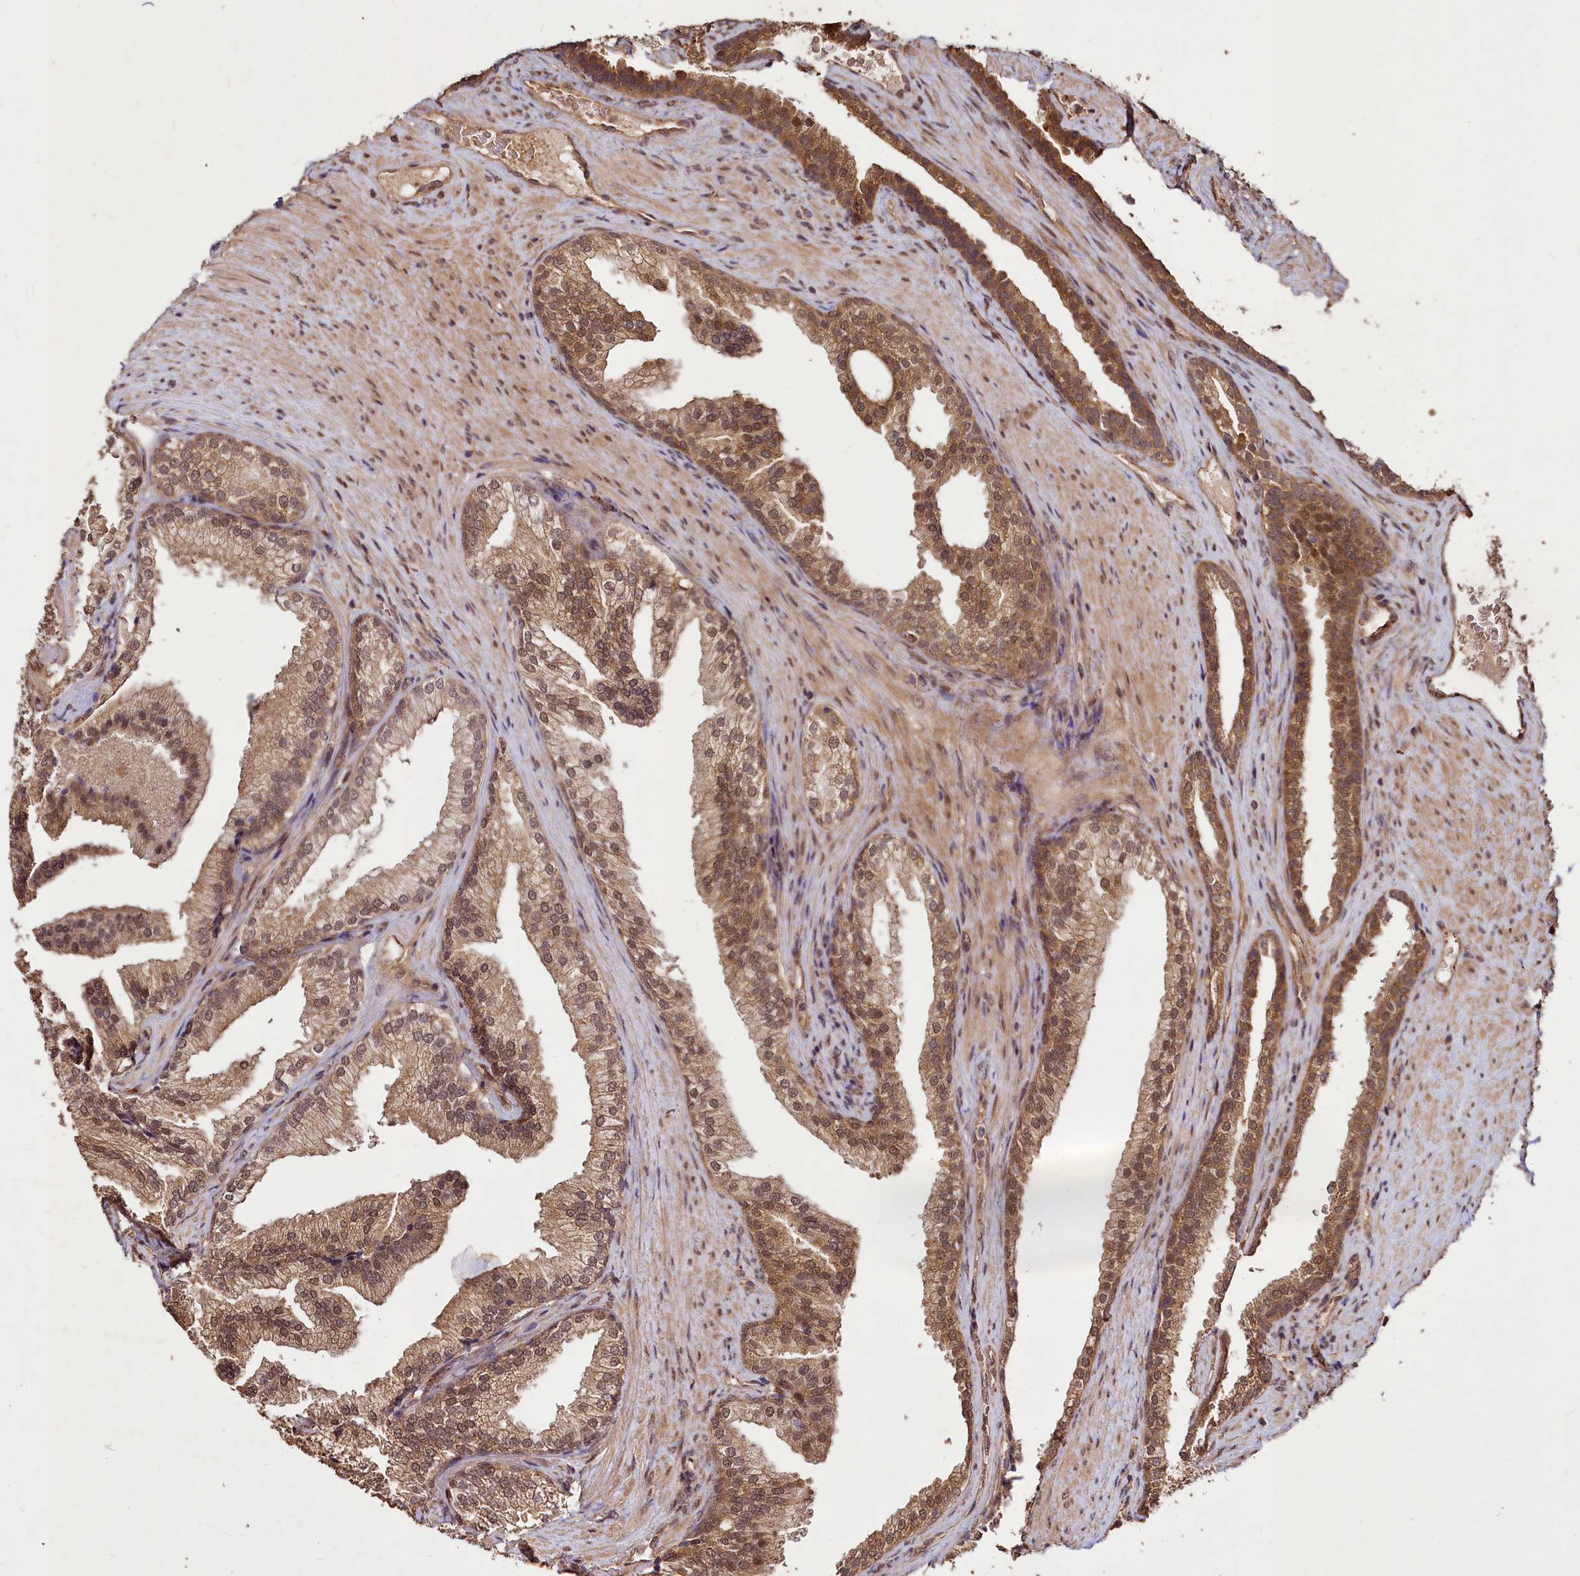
{"staining": {"intensity": "moderate", "quantity": ">75%", "location": "cytoplasmic/membranous,nuclear"}, "tissue": "prostate", "cell_type": "Glandular cells", "image_type": "normal", "snomed": [{"axis": "morphology", "description": "Normal tissue, NOS"}, {"axis": "topography", "description": "Prostate"}], "caption": "The histopathology image exhibits a brown stain indicating the presence of a protein in the cytoplasmic/membranous,nuclear of glandular cells in prostate.", "gene": "VPS51", "patient": {"sex": "male", "age": 76}}